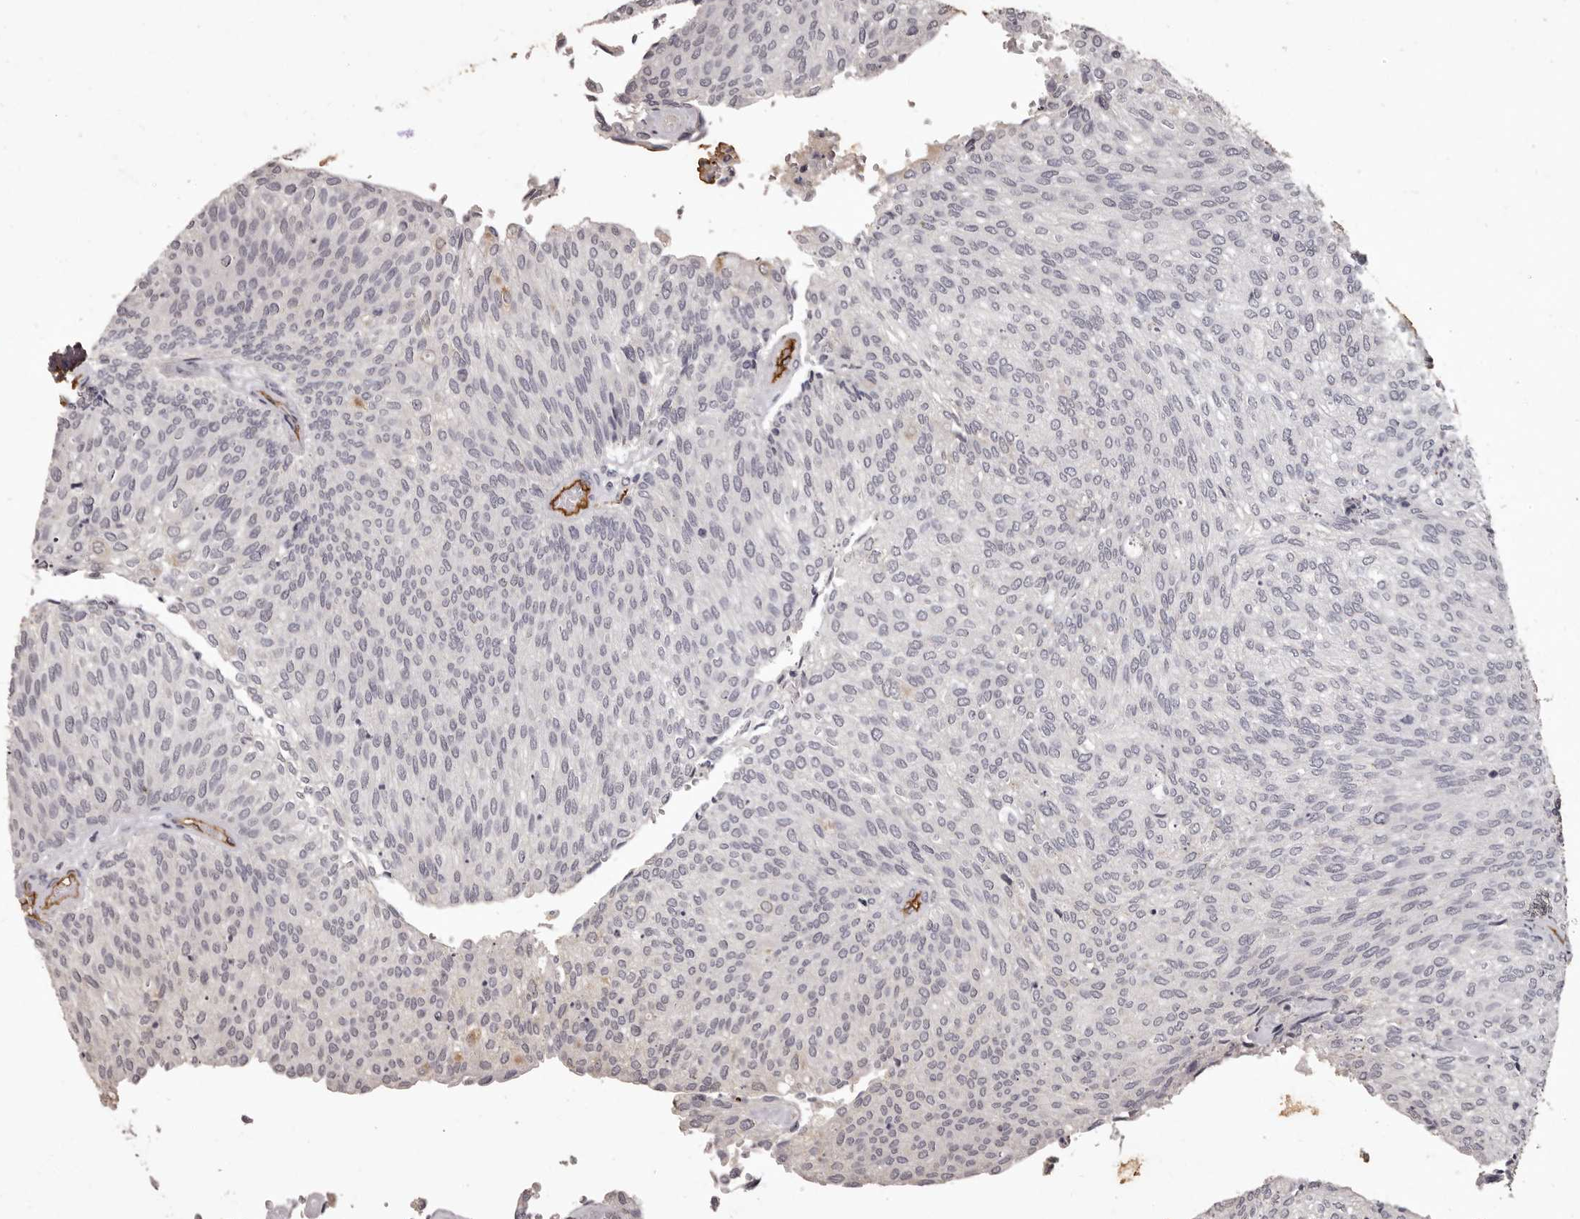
{"staining": {"intensity": "negative", "quantity": "none", "location": "none"}, "tissue": "urothelial cancer", "cell_type": "Tumor cells", "image_type": "cancer", "snomed": [{"axis": "morphology", "description": "Urothelial carcinoma, Low grade"}, {"axis": "topography", "description": "Urinary bladder"}], "caption": "IHC image of neoplastic tissue: human urothelial cancer stained with DAB displays no significant protein expression in tumor cells. The staining is performed using DAB (3,3'-diaminobenzidine) brown chromogen with nuclei counter-stained in using hematoxylin.", "gene": "GPR78", "patient": {"sex": "female", "age": 79}}